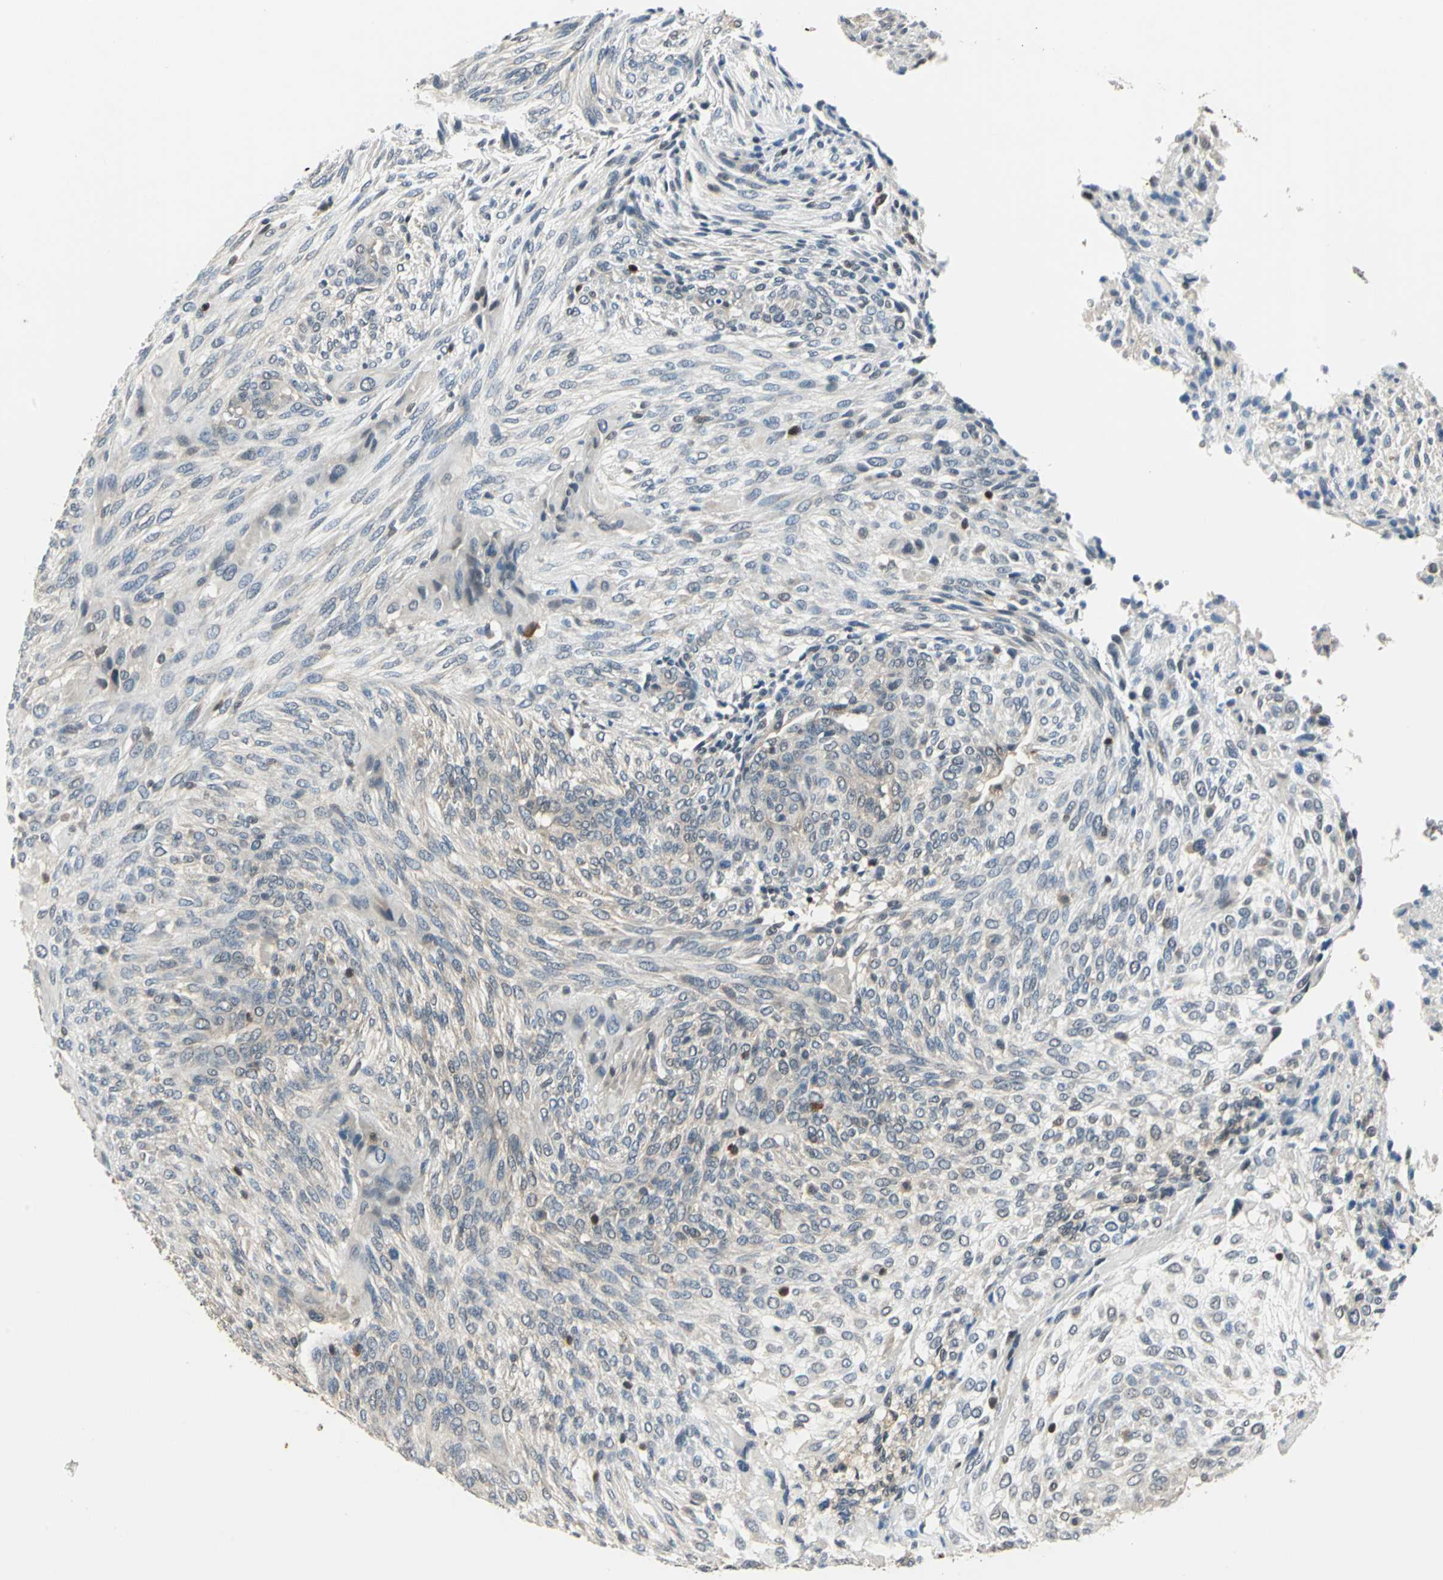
{"staining": {"intensity": "weak", "quantity": "25%-75%", "location": "cytoplasmic/membranous,nuclear"}, "tissue": "glioma", "cell_type": "Tumor cells", "image_type": "cancer", "snomed": [{"axis": "morphology", "description": "Glioma, malignant, High grade"}, {"axis": "topography", "description": "Cerebral cortex"}], "caption": "DAB (3,3'-diaminobenzidine) immunohistochemical staining of human glioma reveals weak cytoplasmic/membranous and nuclear protein staining in approximately 25%-75% of tumor cells.", "gene": "PSME1", "patient": {"sex": "female", "age": 55}}